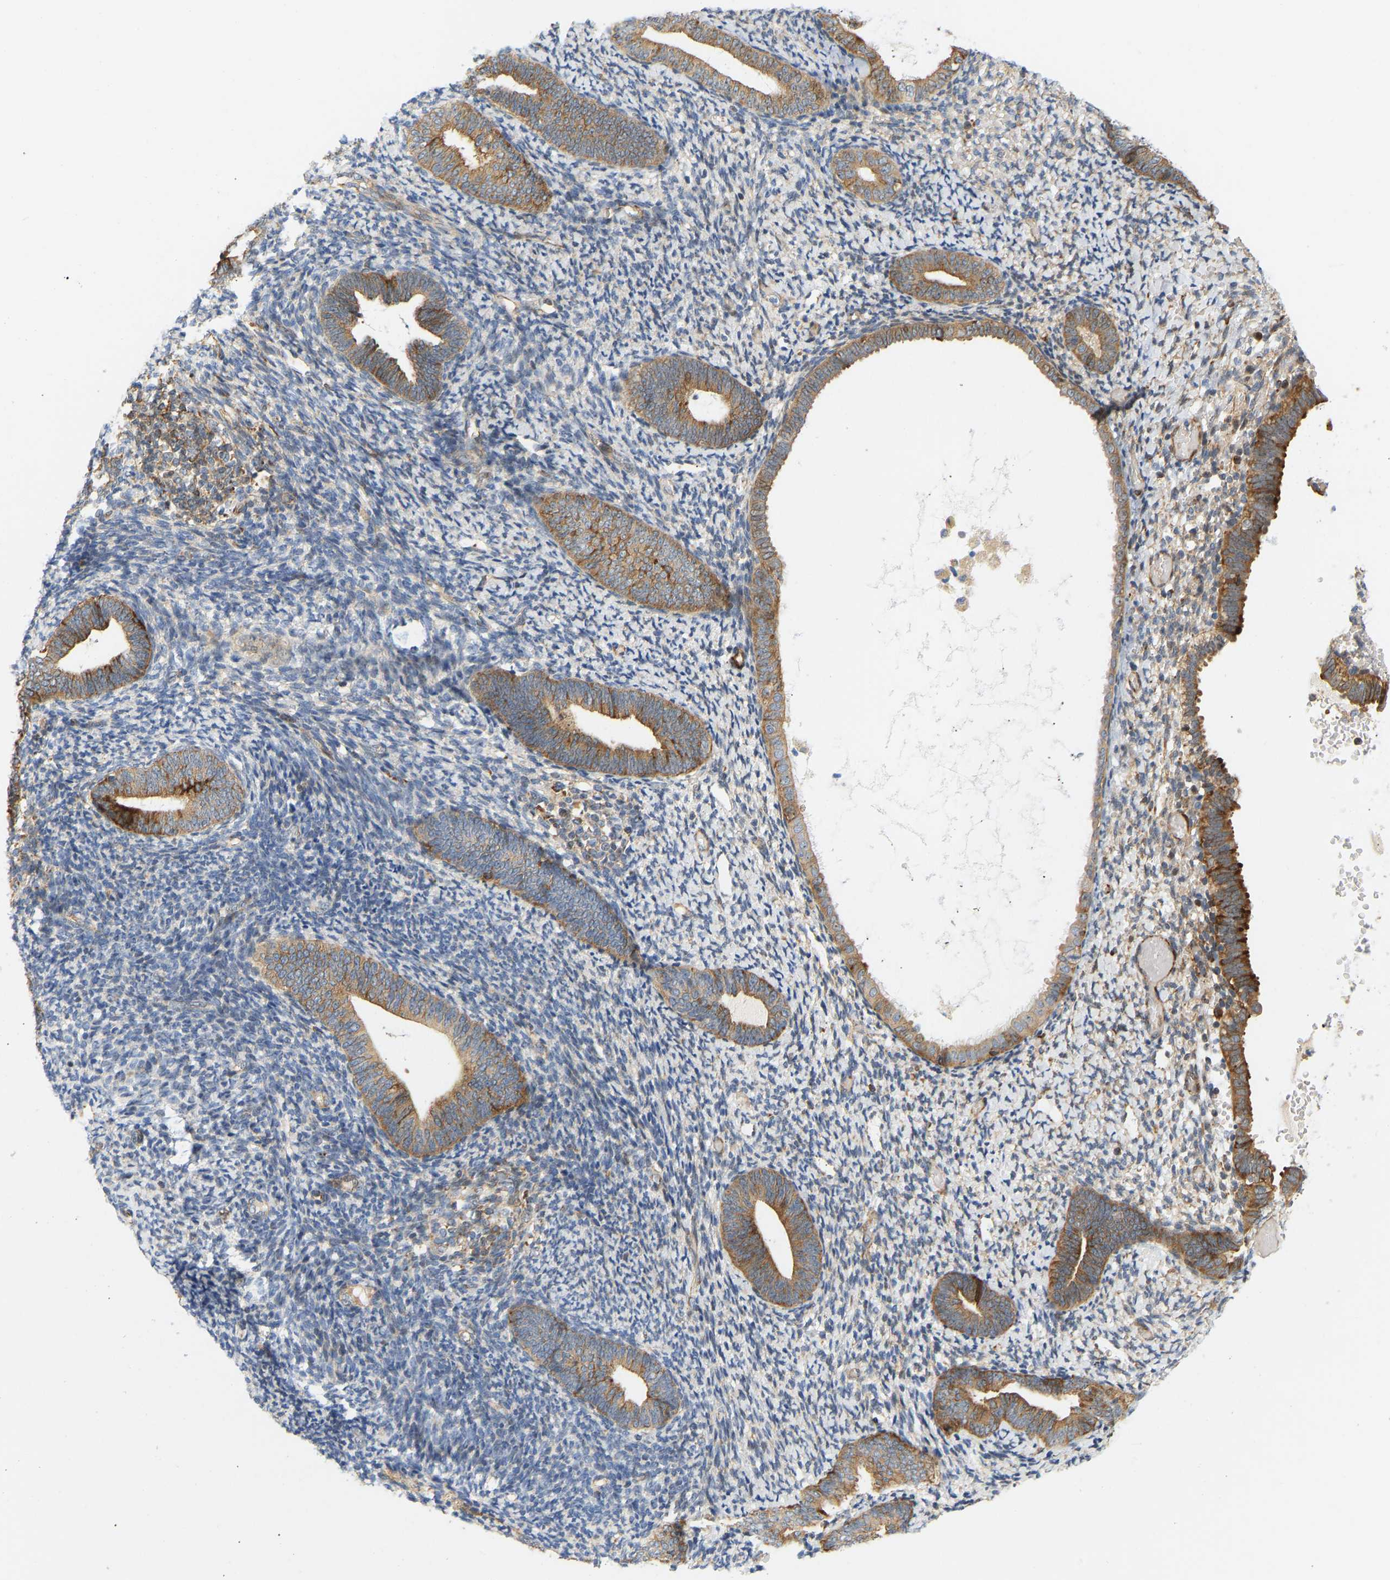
{"staining": {"intensity": "moderate", "quantity": "25%-75%", "location": "cytoplasmic/membranous"}, "tissue": "endometrium", "cell_type": "Cells in endometrial stroma", "image_type": "normal", "snomed": [{"axis": "morphology", "description": "Normal tissue, NOS"}, {"axis": "topography", "description": "Endometrium"}], "caption": "An immunohistochemistry (IHC) micrograph of normal tissue is shown. Protein staining in brown highlights moderate cytoplasmic/membranous positivity in endometrium within cells in endometrial stroma. (DAB IHC with brightfield microscopy, high magnification).", "gene": "RPS14", "patient": {"sex": "female", "age": 66}}